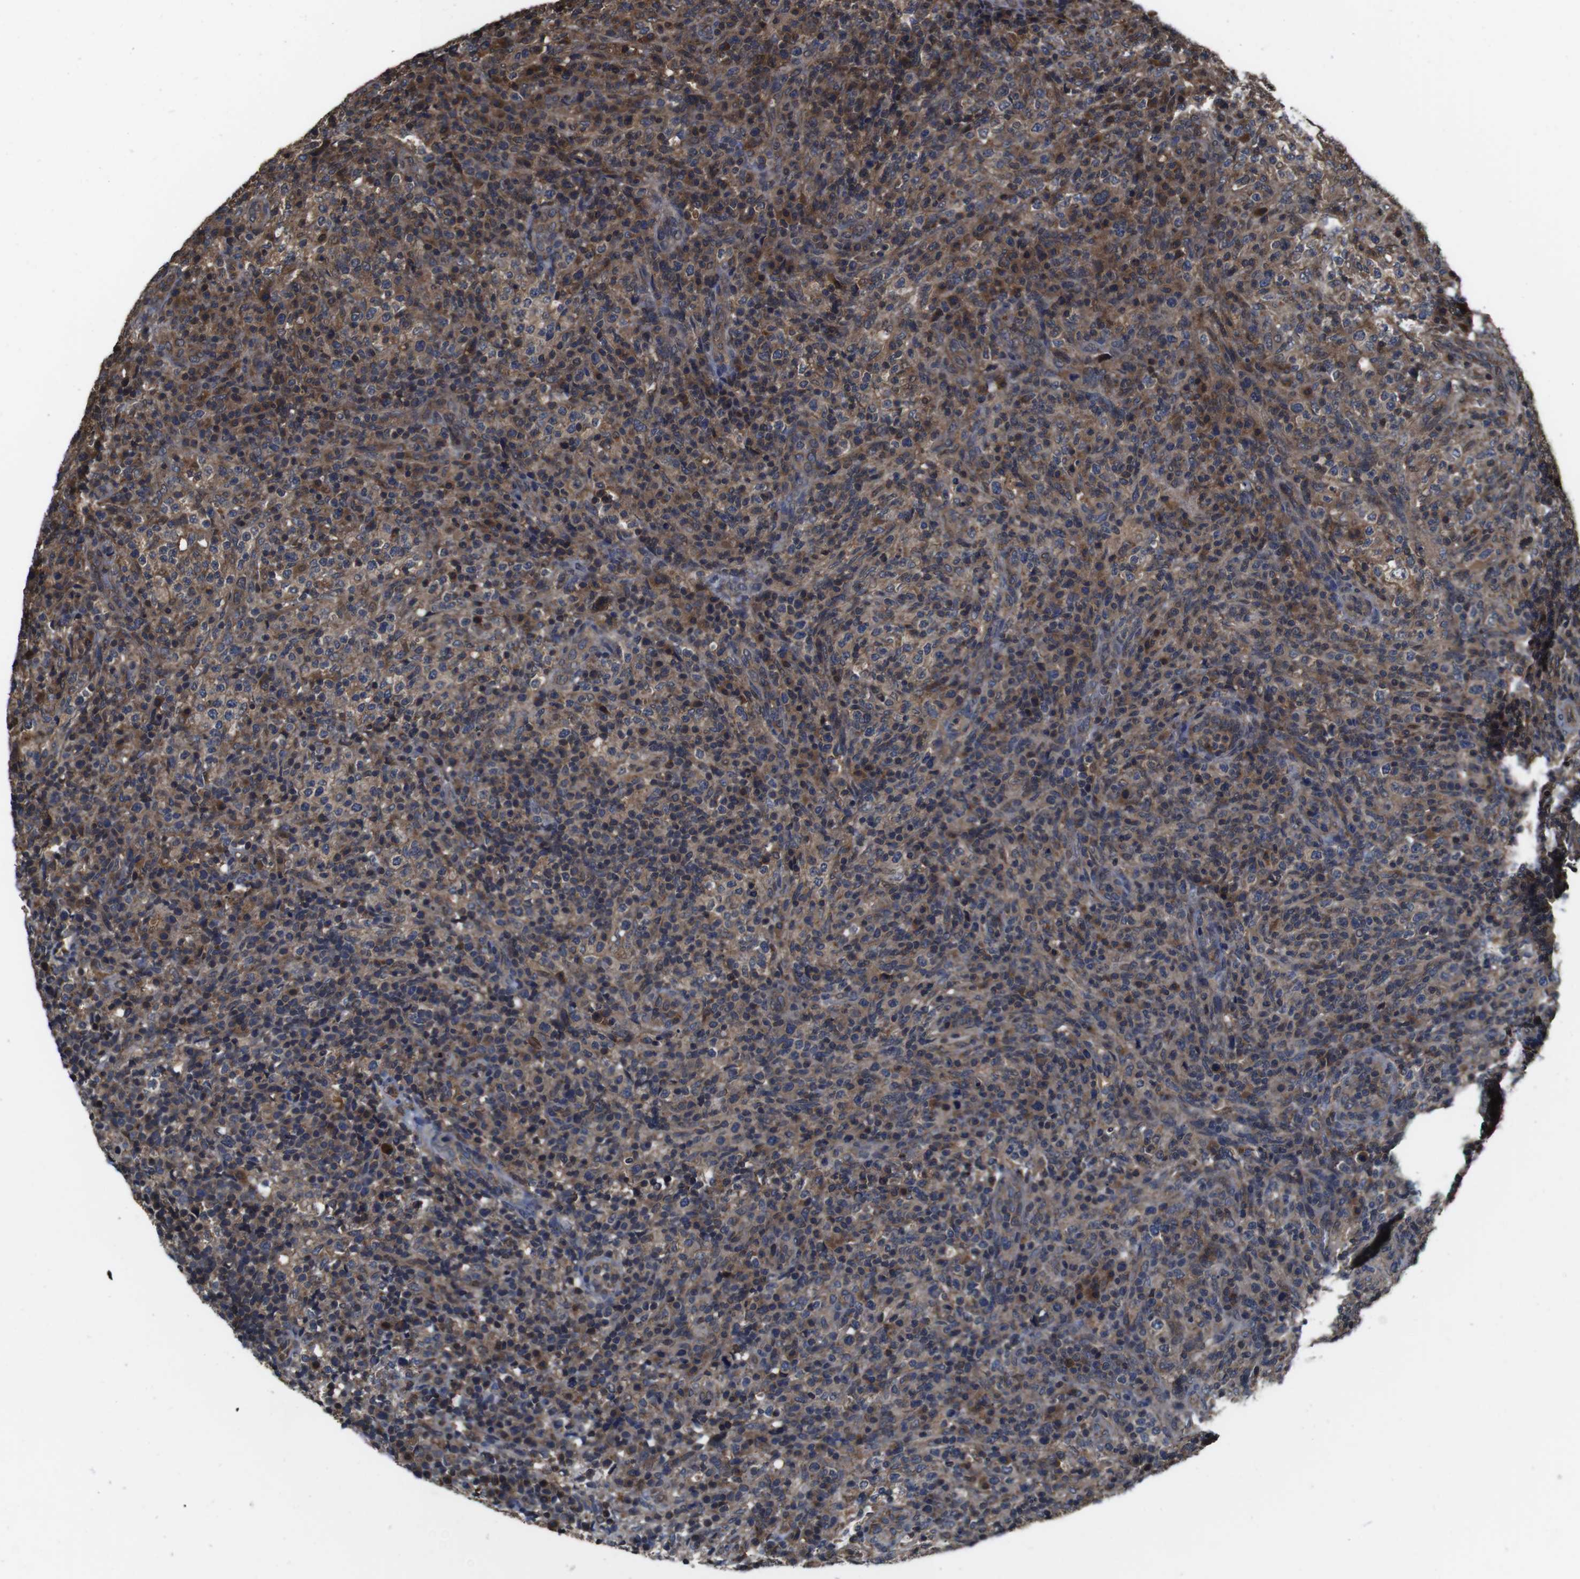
{"staining": {"intensity": "moderate", "quantity": "<25%", "location": "cytoplasmic/membranous"}, "tissue": "lymphoma", "cell_type": "Tumor cells", "image_type": "cancer", "snomed": [{"axis": "morphology", "description": "Malignant lymphoma, non-Hodgkin's type, High grade"}, {"axis": "topography", "description": "Lymph node"}], "caption": "About <25% of tumor cells in human lymphoma display moderate cytoplasmic/membranous protein positivity as visualized by brown immunohistochemical staining.", "gene": "CXCL11", "patient": {"sex": "female", "age": 76}}